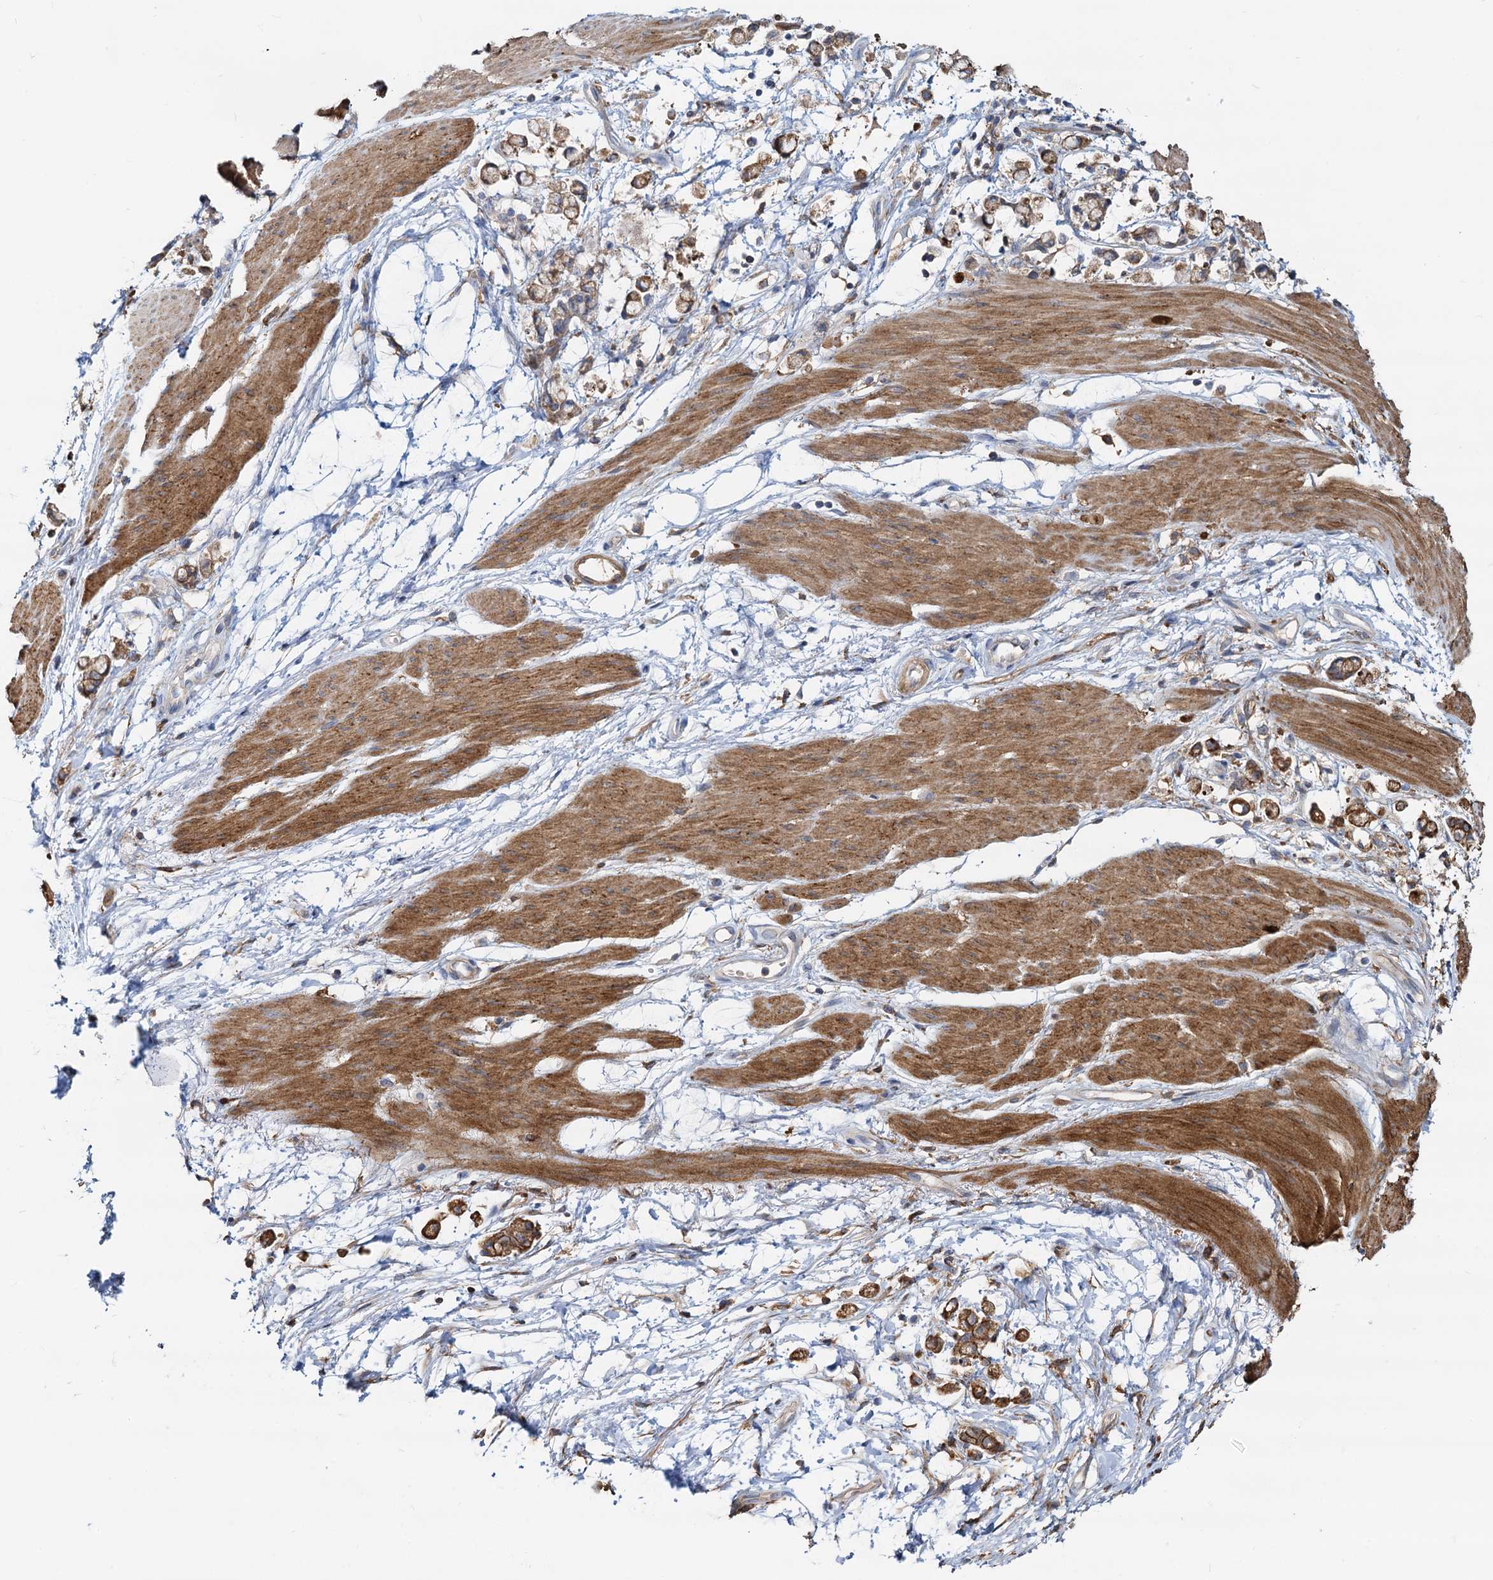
{"staining": {"intensity": "moderate", "quantity": ">75%", "location": "cytoplasmic/membranous"}, "tissue": "stomach cancer", "cell_type": "Tumor cells", "image_type": "cancer", "snomed": [{"axis": "morphology", "description": "Adenocarcinoma, NOS"}, {"axis": "topography", "description": "Stomach"}], "caption": "Human adenocarcinoma (stomach) stained for a protein (brown) displays moderate cytoplasmic/membranous positive staining in about >75% of tumor cells.", "gene": "LNX2", "patient": {"sex": "female", "age": 60}}